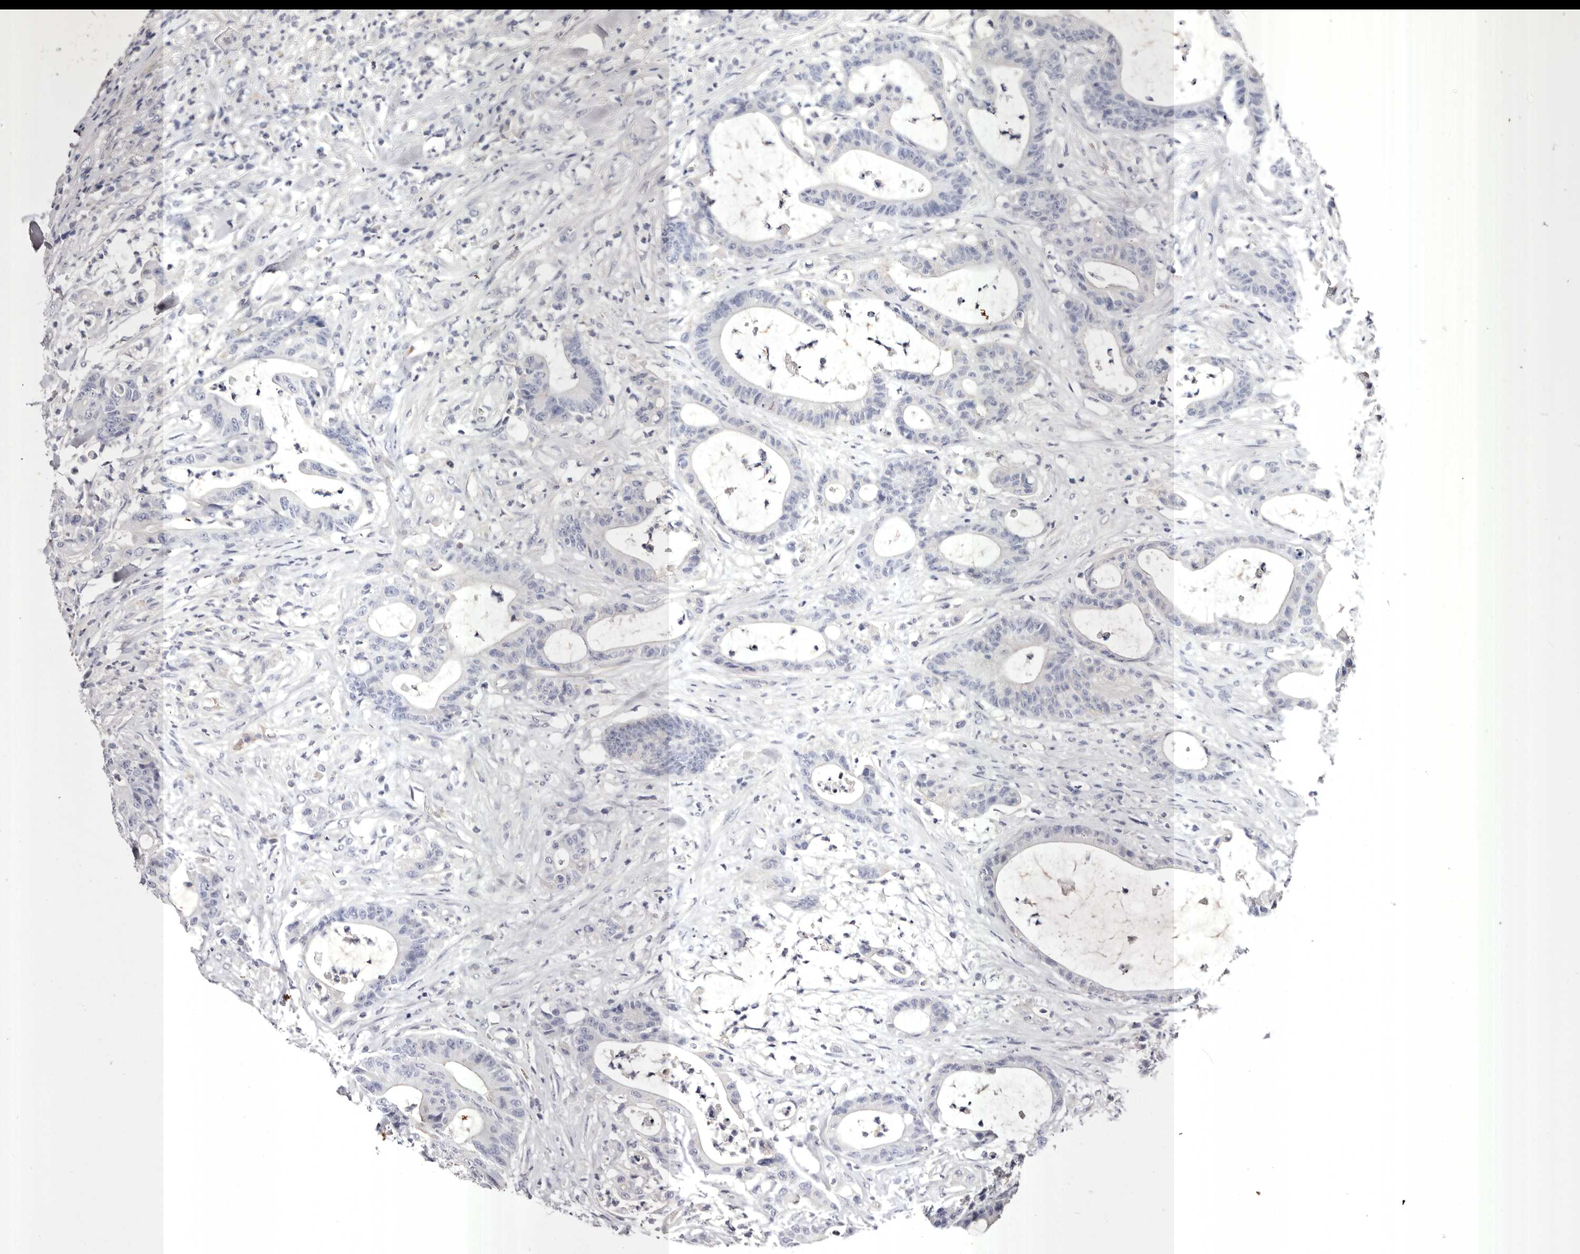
{"staining": {"intensity": "negative", "quantity": "none", "location": "none"}, "tissue": "colorectal cancer", "cell_type": "Tumor cells", "image_type": "cancer", "snomed": [{"axis": "morphology", "description": "Adenocarcinoma, NOS"}, {"axis": "topography", "description": "Colon"}], "caption": "A histopathology image of colorectal adenocarcinoma stained for a protein demonstrates no brown staining in tumor cells. (IHC, brightfield microscopy, high magnification).", "gene": "S1PR5", "patient": {"sex": "female", "age": 84}}